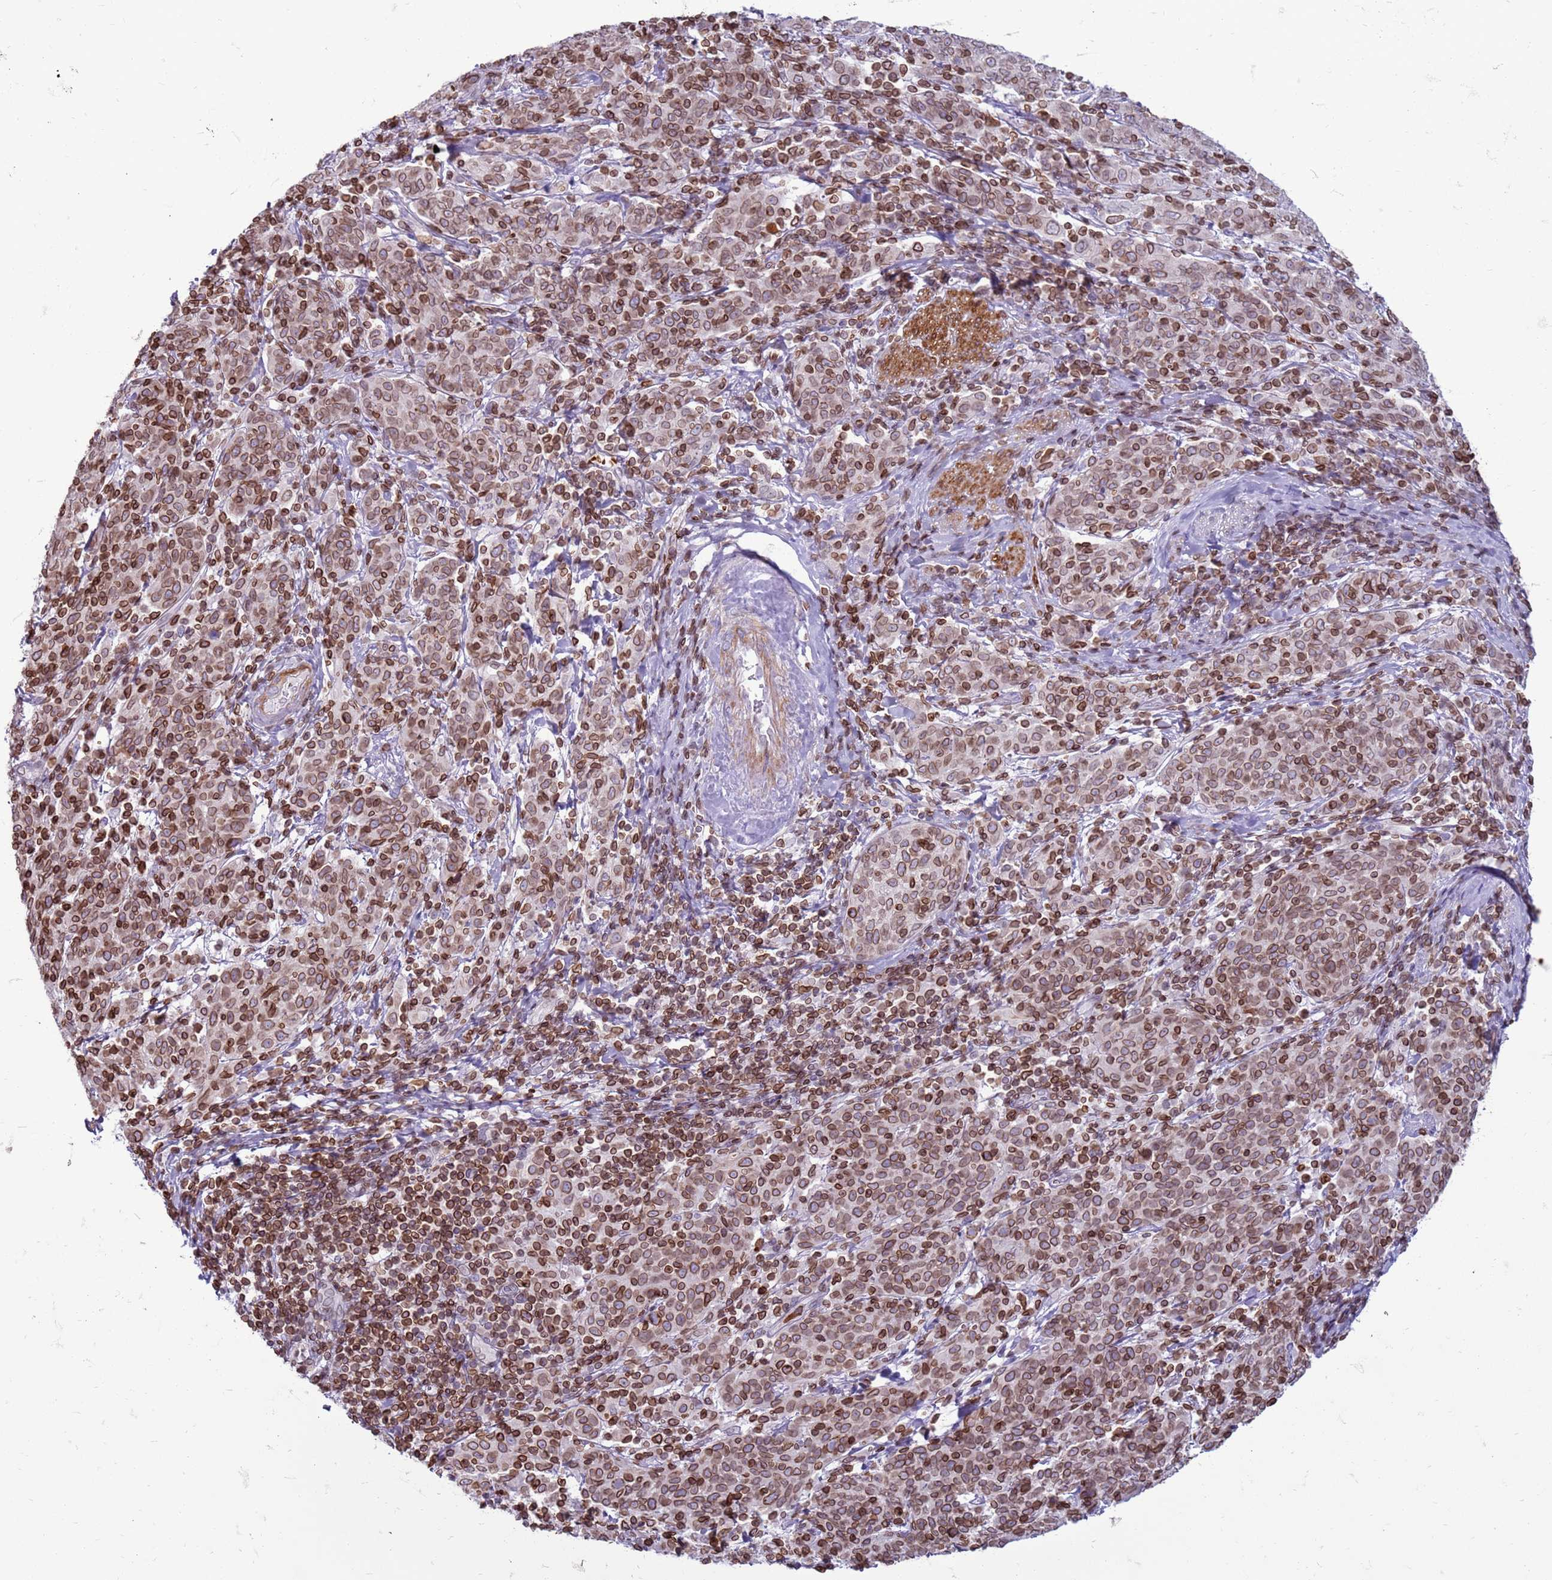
{"staining": {"intensity": "moderate", "quantity": ">75%", "location": "cytoplasmic/membranous,nuclear"}, "tissue": "cervical cancer", "cell_type": "Tumor cells", "image_type": "cancer", "snomed": [{"axis": "morphology", "description": "Squamous cell carcinoma, NOS"}, {"axis": "topography", "description": "Cervix"}], "caption": "This image exhibits immunohistochemistry staining of cervical cancer, with medium moderate cytoplasmic/membranous and nuclear staining in approximately >75% of tumor cells.", "gene": "METTL25B", "patient": {"sex": "female", "age": 67}}